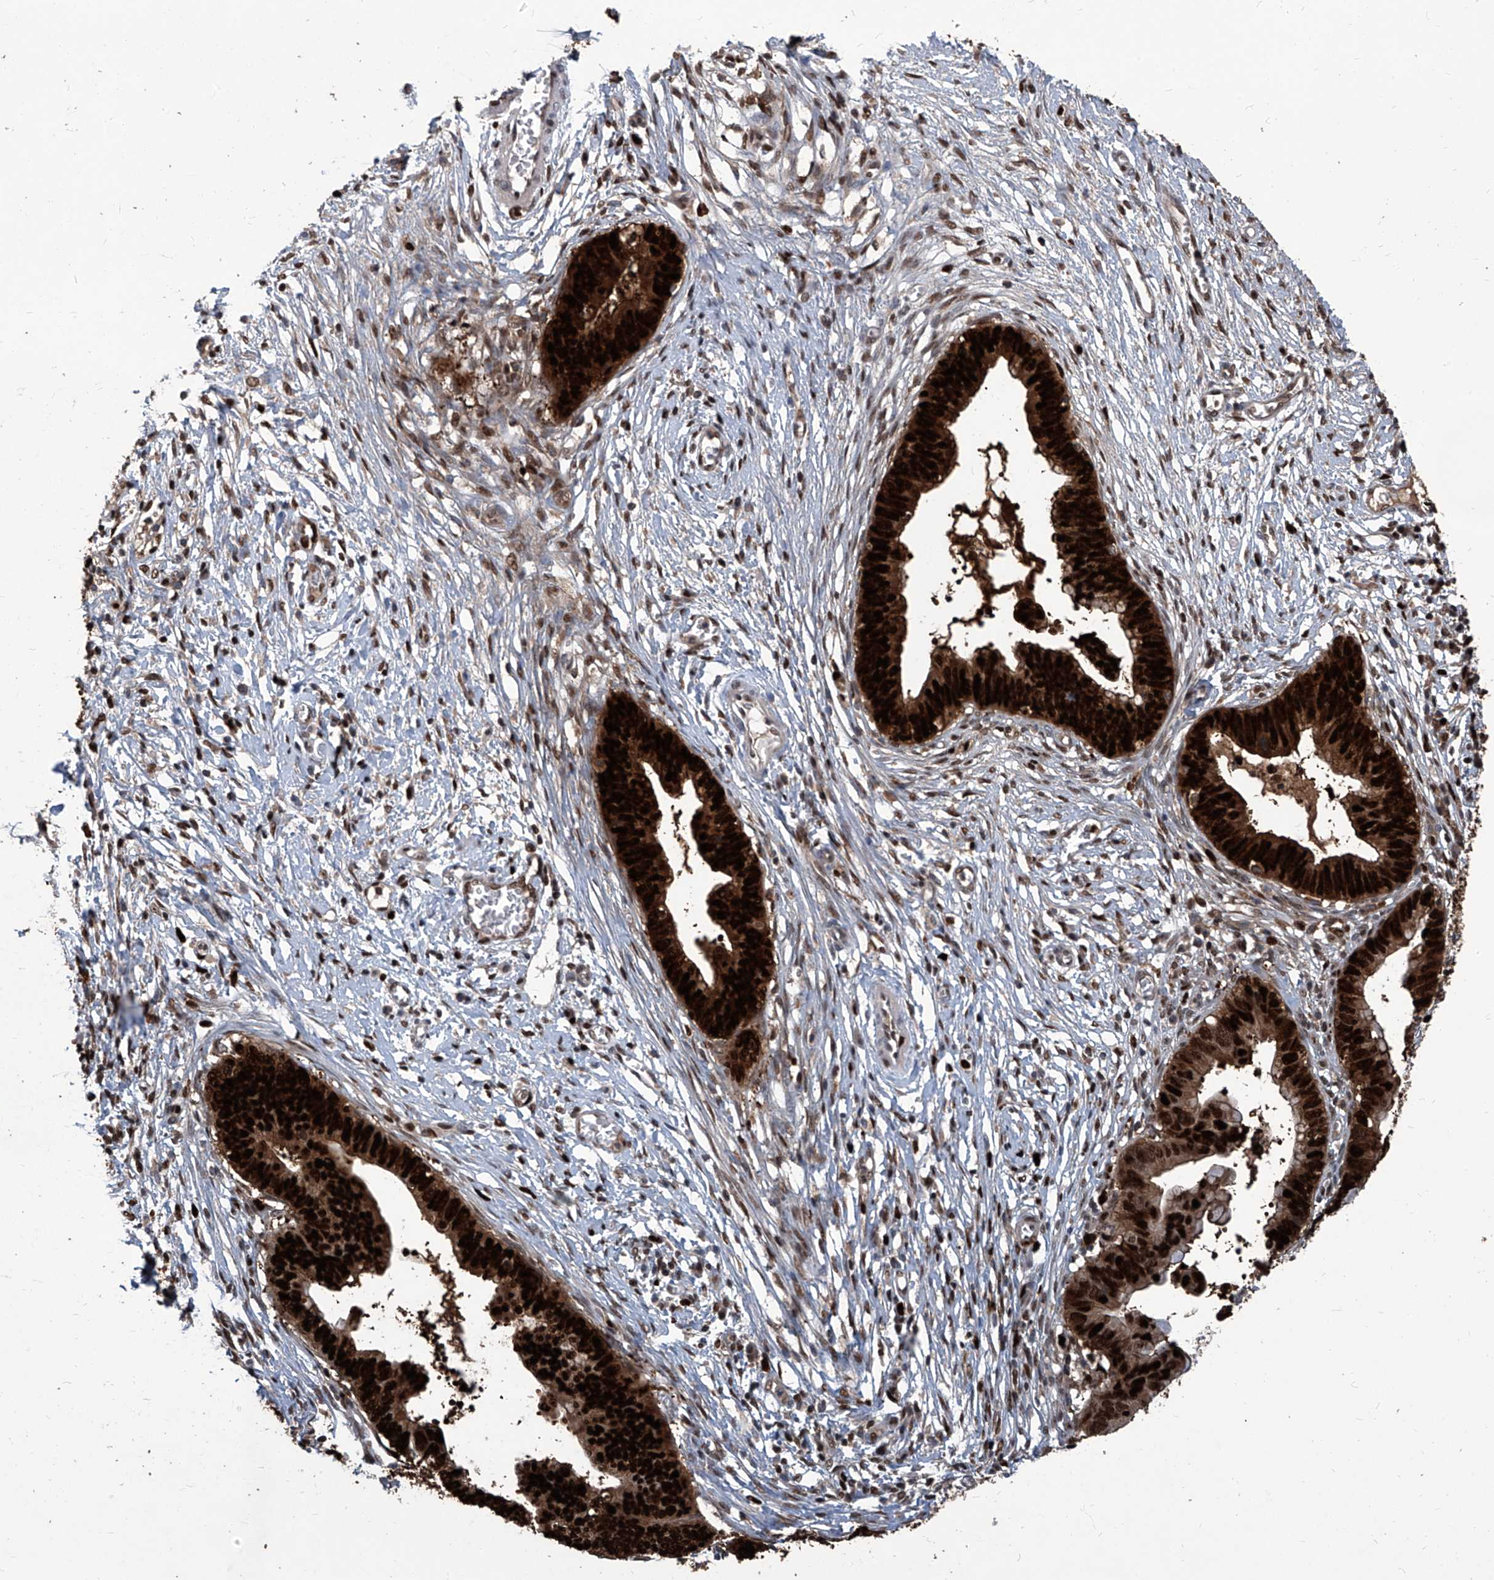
{"staining": {"intensity": "strong", "quantity": ">75%", "location": "cytoplasmic/membranous,nuclear"}, "tissue": "cervical cancer", "cell_type": "Tumor cells", "image_type": "cancer", "snomed": [{"axis": "morphology", "description": "Adenocarcinoma, NOS"}, {"axis": "topography", "description": "Cervix"}], "caption": "Cervical cancer stained for a protein (brown) exhibits strong cytoplasmic/membranous and nuclear positive staining in approximately >75% of tumor cells.", "gene": "PCNA", "patient": {"sex": "female", "age": 44}}